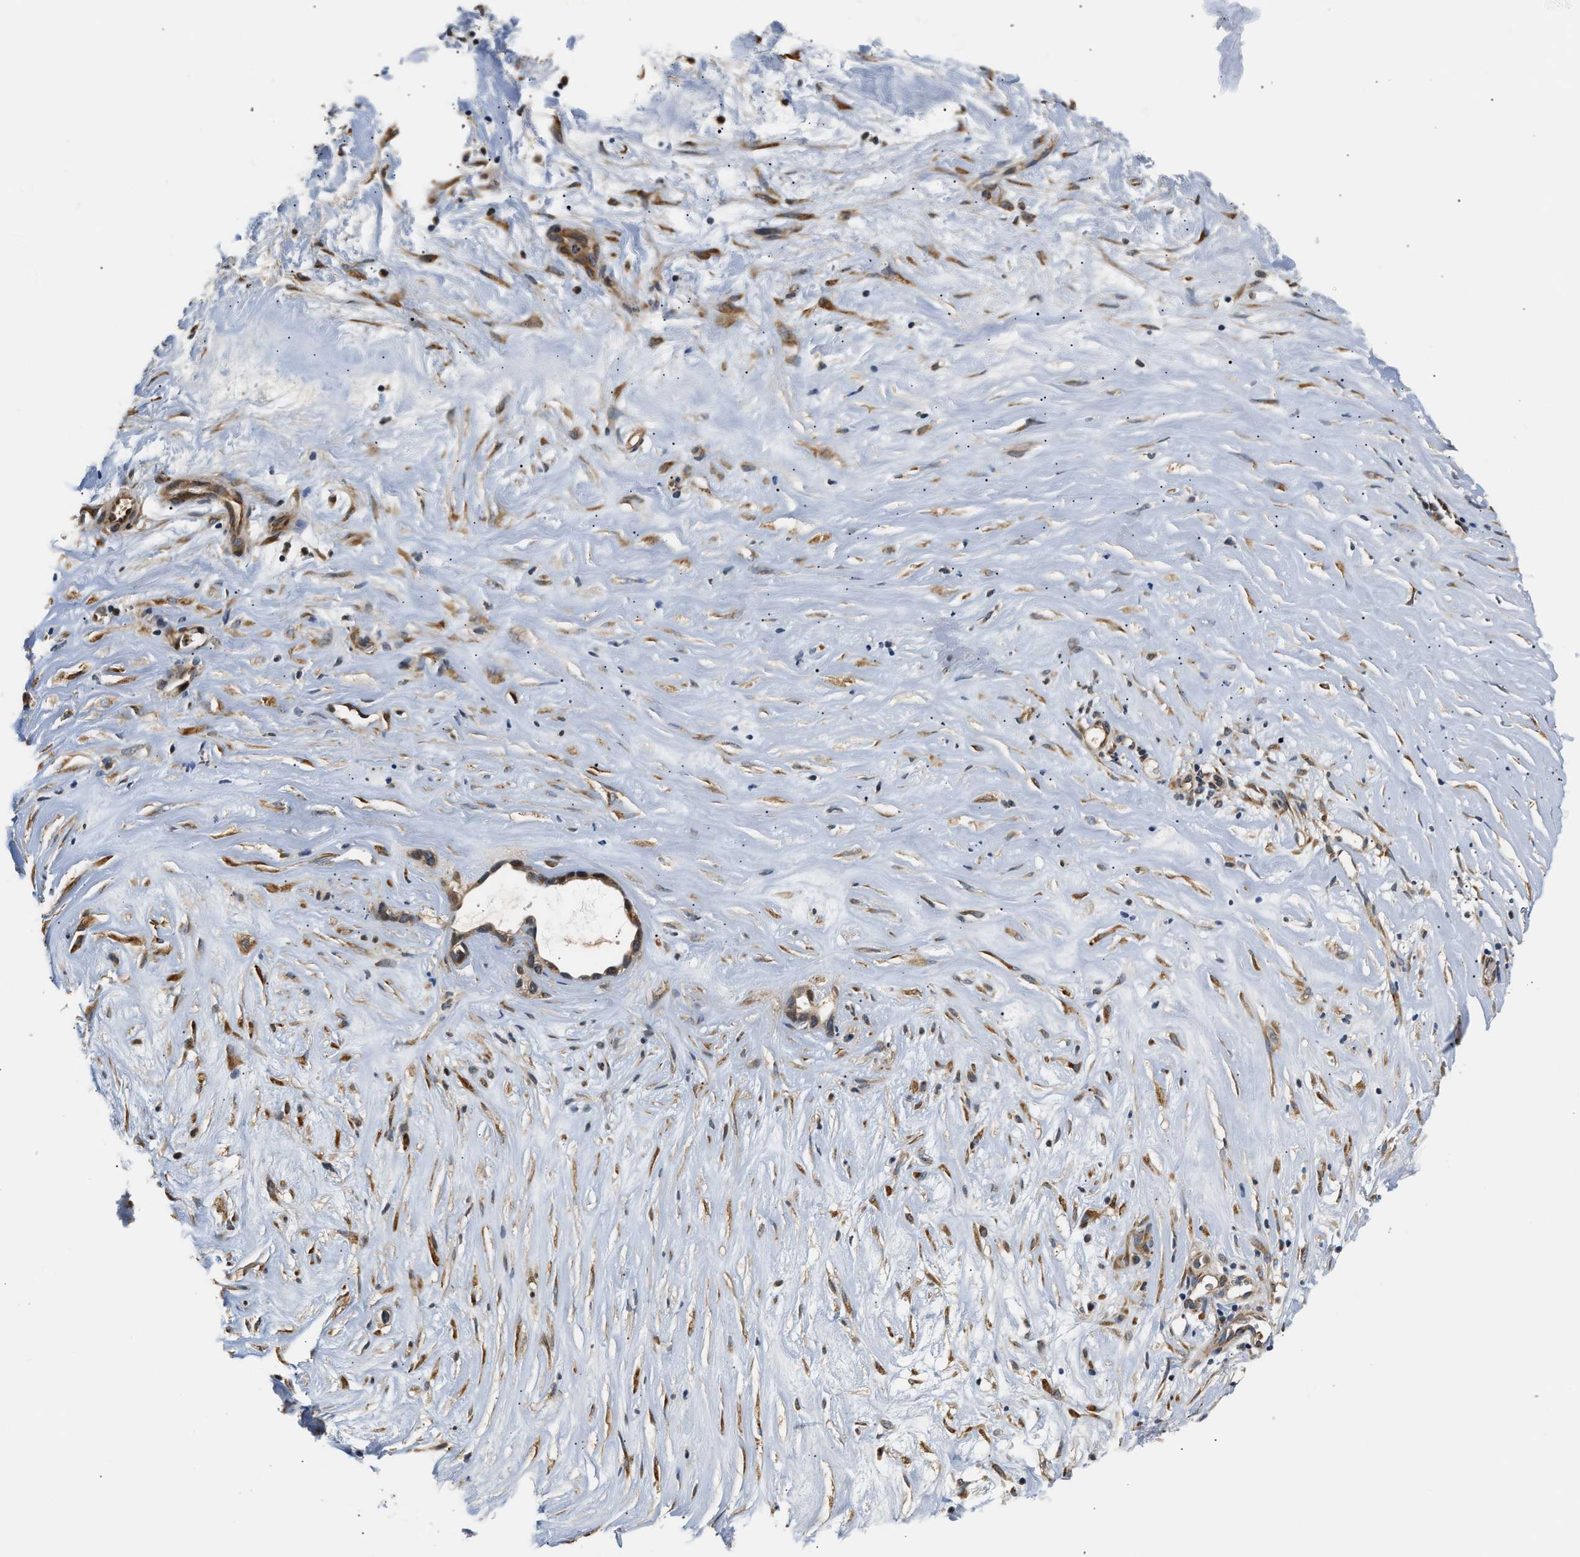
{"staining": {"intensity": "moderate", "quantity": ">75%", "location": "cytoplasmic/membranous"}, "tissue": "liver cancer", "cell_type": "Tumor cells", "image_type": "cancer", "snomed": [{"axis": "morphology", "description": "Cholangiocarcinoma"}, {"axis": "topography", "description": "Liver"}], "caption": "The photomicrograph demonstrates staining of liver cholangiocarcinoma, revealing moderate cytoplasmic/membranous protein positivity (brown color) within tumor cells.", "gene": "TNIP2", "patient": {"sex": "female", "age": 65}}